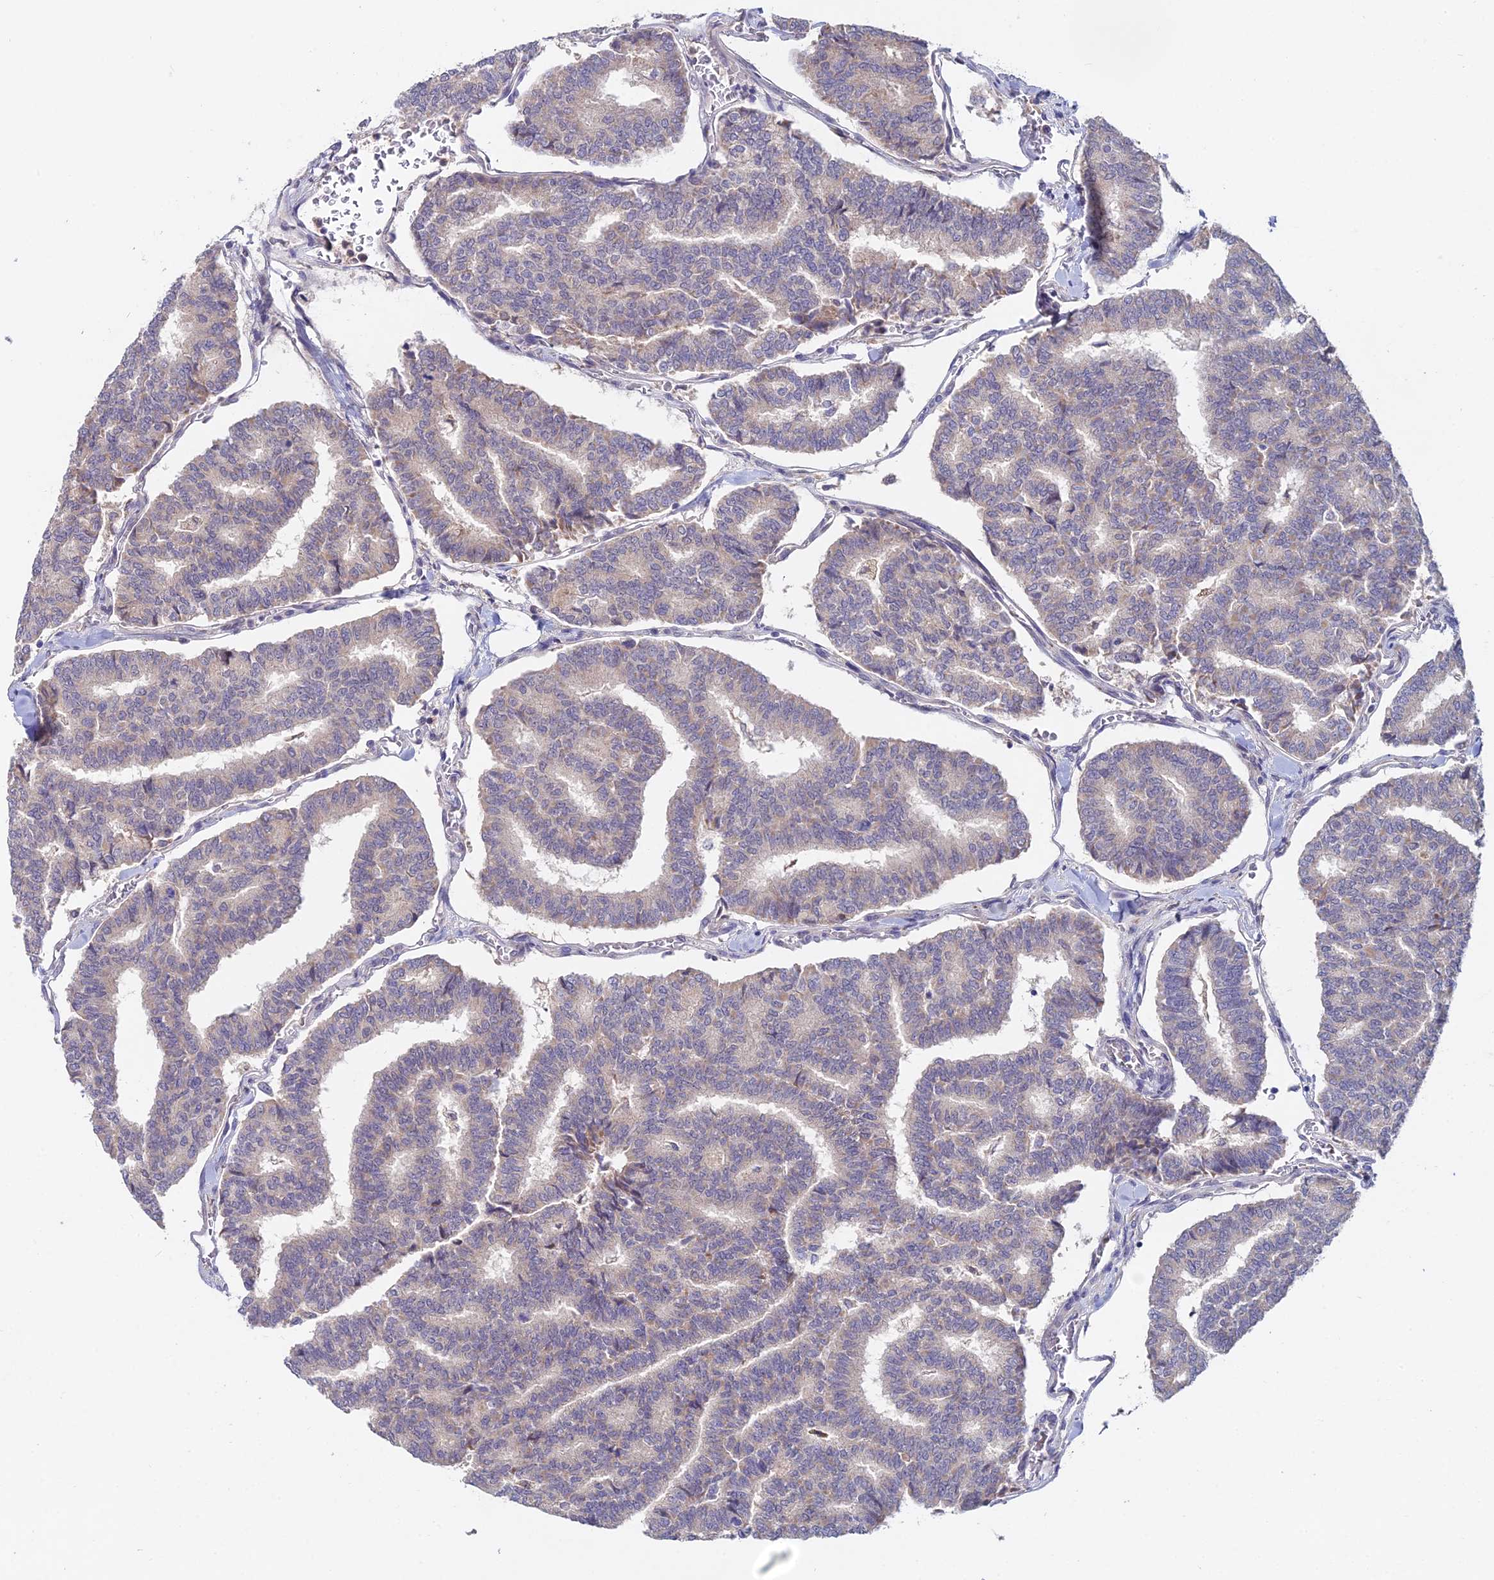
{"staining": {"intensity": "weak", "quantity": "<25%", "location": "cytoplasmic/membranous"}, "tissue": "thyroid cancer", "cell_type": "Tumor cells", "image_type": "cancer", "snomed": [{"axis": "morphology", "description": "Papillary adenocarcinoma, NOS"}, {"axis": "topography", "description": "Thyroid gland"}], "caption": "IHC micrograph of neoplastic tissue: human papillary adenocarcinoma (thyroid) stained with DAB (3,3'-diaminobenzidine) exhibits no significant protein expression in tumor cells. The staining was performed using DAB to visualize the protein expression in brown, while the nuclei were stained in blue with hematoxylin (Magnification: 20x).", "gene": "WDR43", "patient": {"sex": "female", "age": 35}}